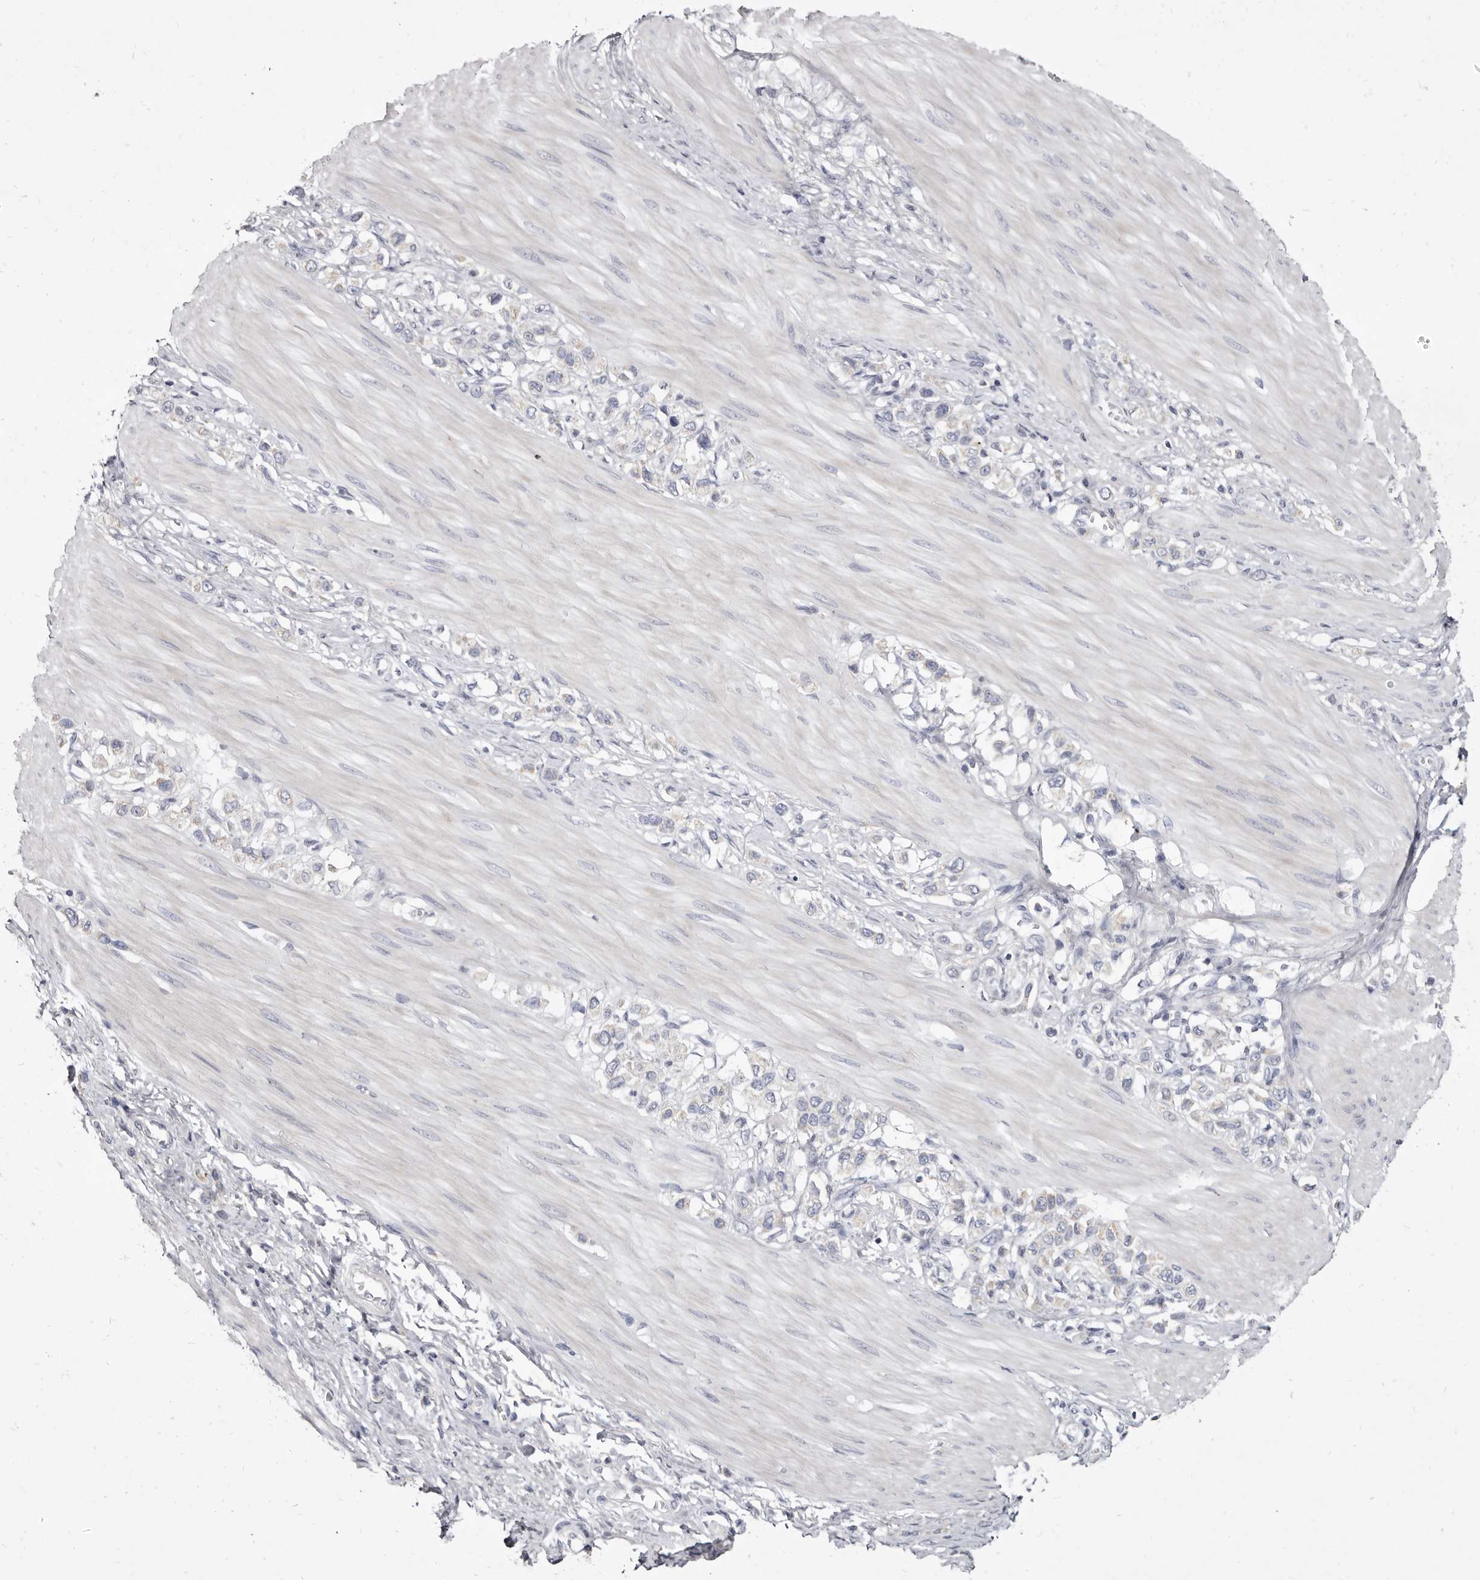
{"staining": {"intensity": "negative", "quantity": "none", "location": "none"}, "tissue": "stomach cancer", "cell_type": "Tumor cells", "image_type": "cancer", "snomed": [{"axis": "morphology", "description": "Adenocarcinoma, NOS"}, {"axis": "topography", "description": "Stomach"}], "caption": "Tumor cells show no significant expression in stomach cancer (adenocarcinoma).", "gene": "CYP2E1", "patient": {"sex": "female", "age": 65}}